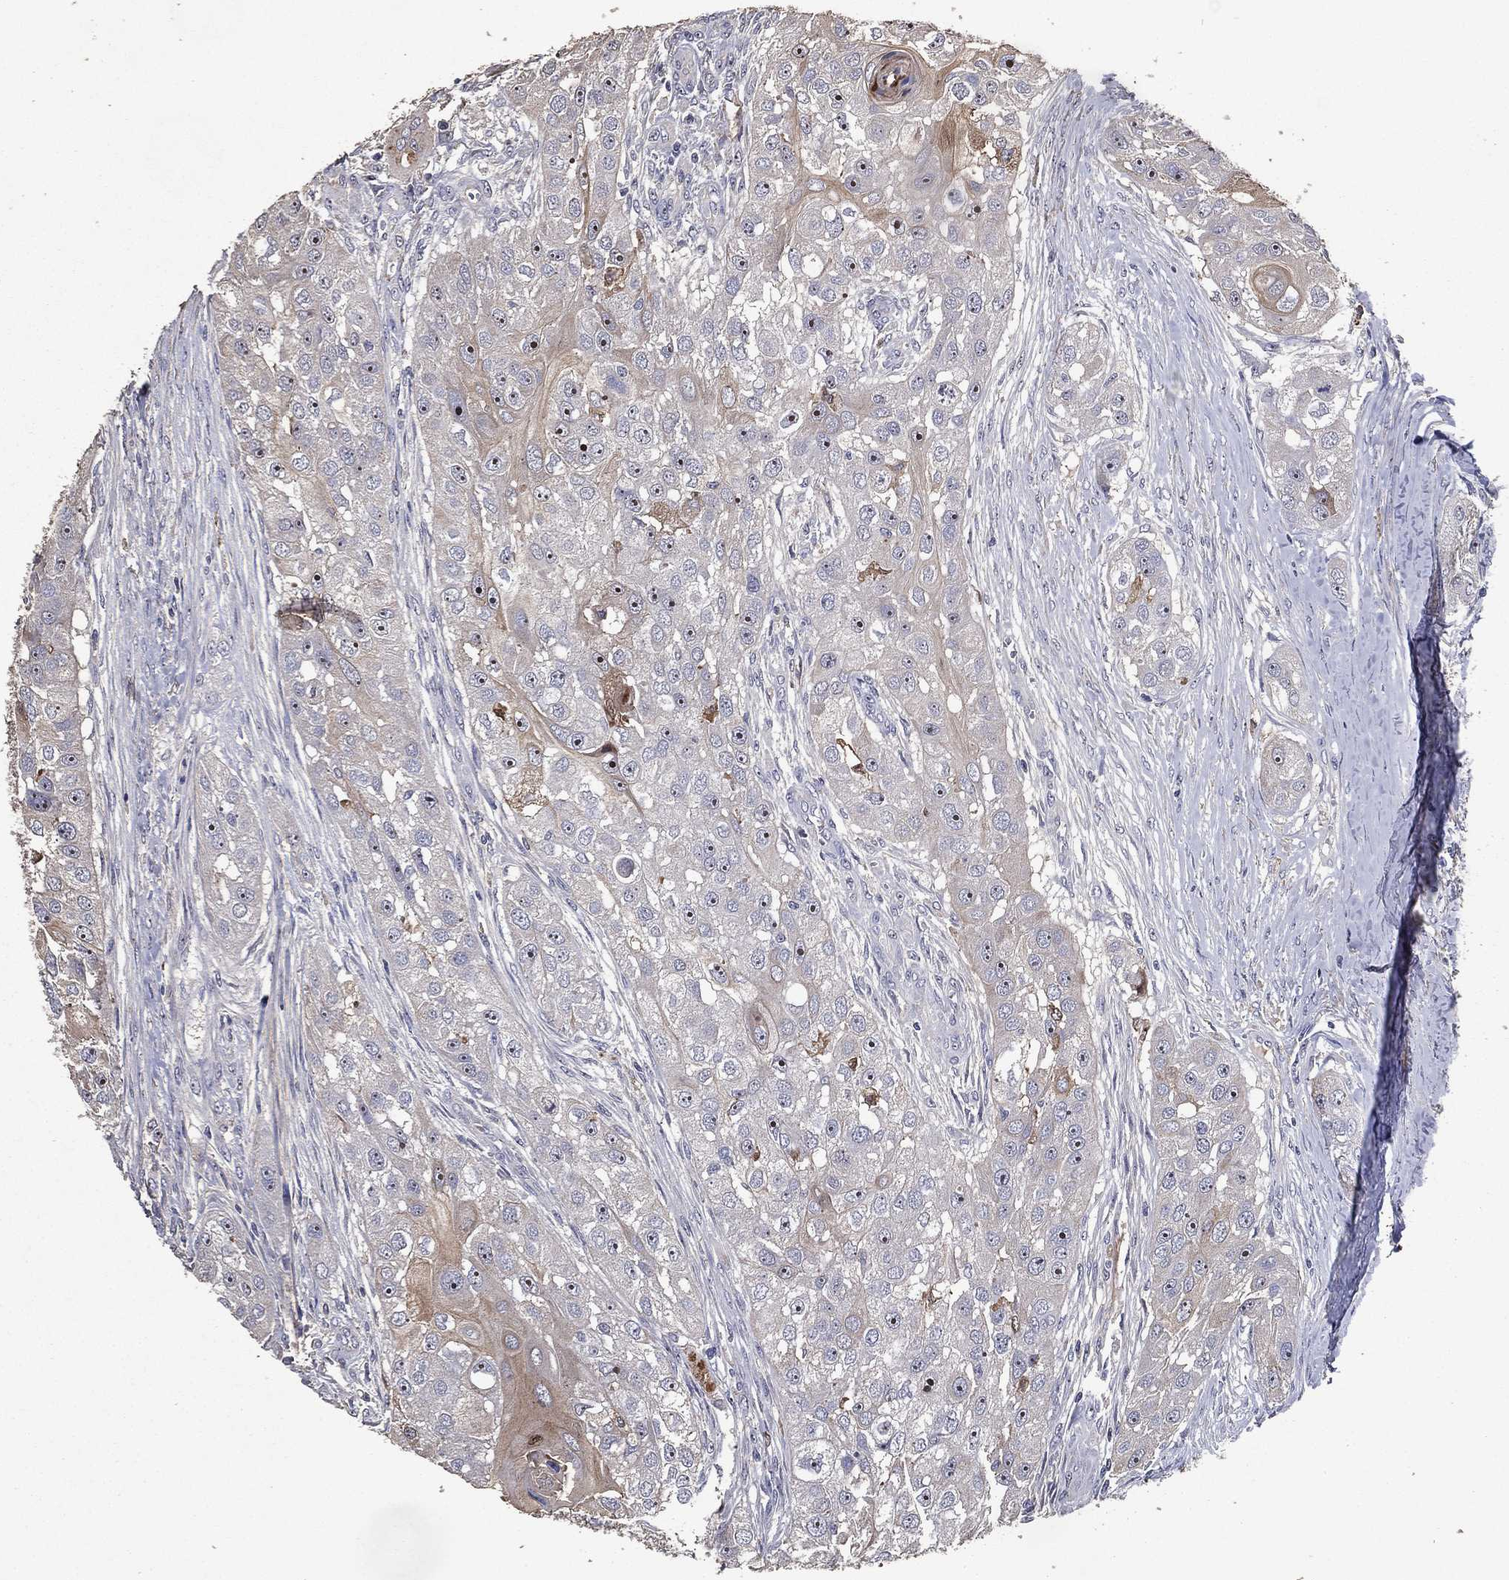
{"staining": {"intensity": "weak", "quantity": "<25%", "location": "cytoplasmic/membranous"}, "tissue": "head and neck cancer", "cell_type": "Tumor cells", "image_type": "cancer", "snomed": [{"axis": "morphology", "description": "Normal tissue, NOS"}, {"axis": "morphology", "description": "Squamous cell carcinoma, NOS"}, {"axis": "topography", "description": "Skeletal muscle"}, {"axis": "topography", "description": "Head-Neck"}], "caption": "An immunohistochemistry histopathology image of squamous cell carcinoma (head and neck) is shown. There is no staining in tumor cells of squamous cell carcinoma (head and neck).", "gene": "EFNA1", "patient": {"sex": "male", "age": 51}}